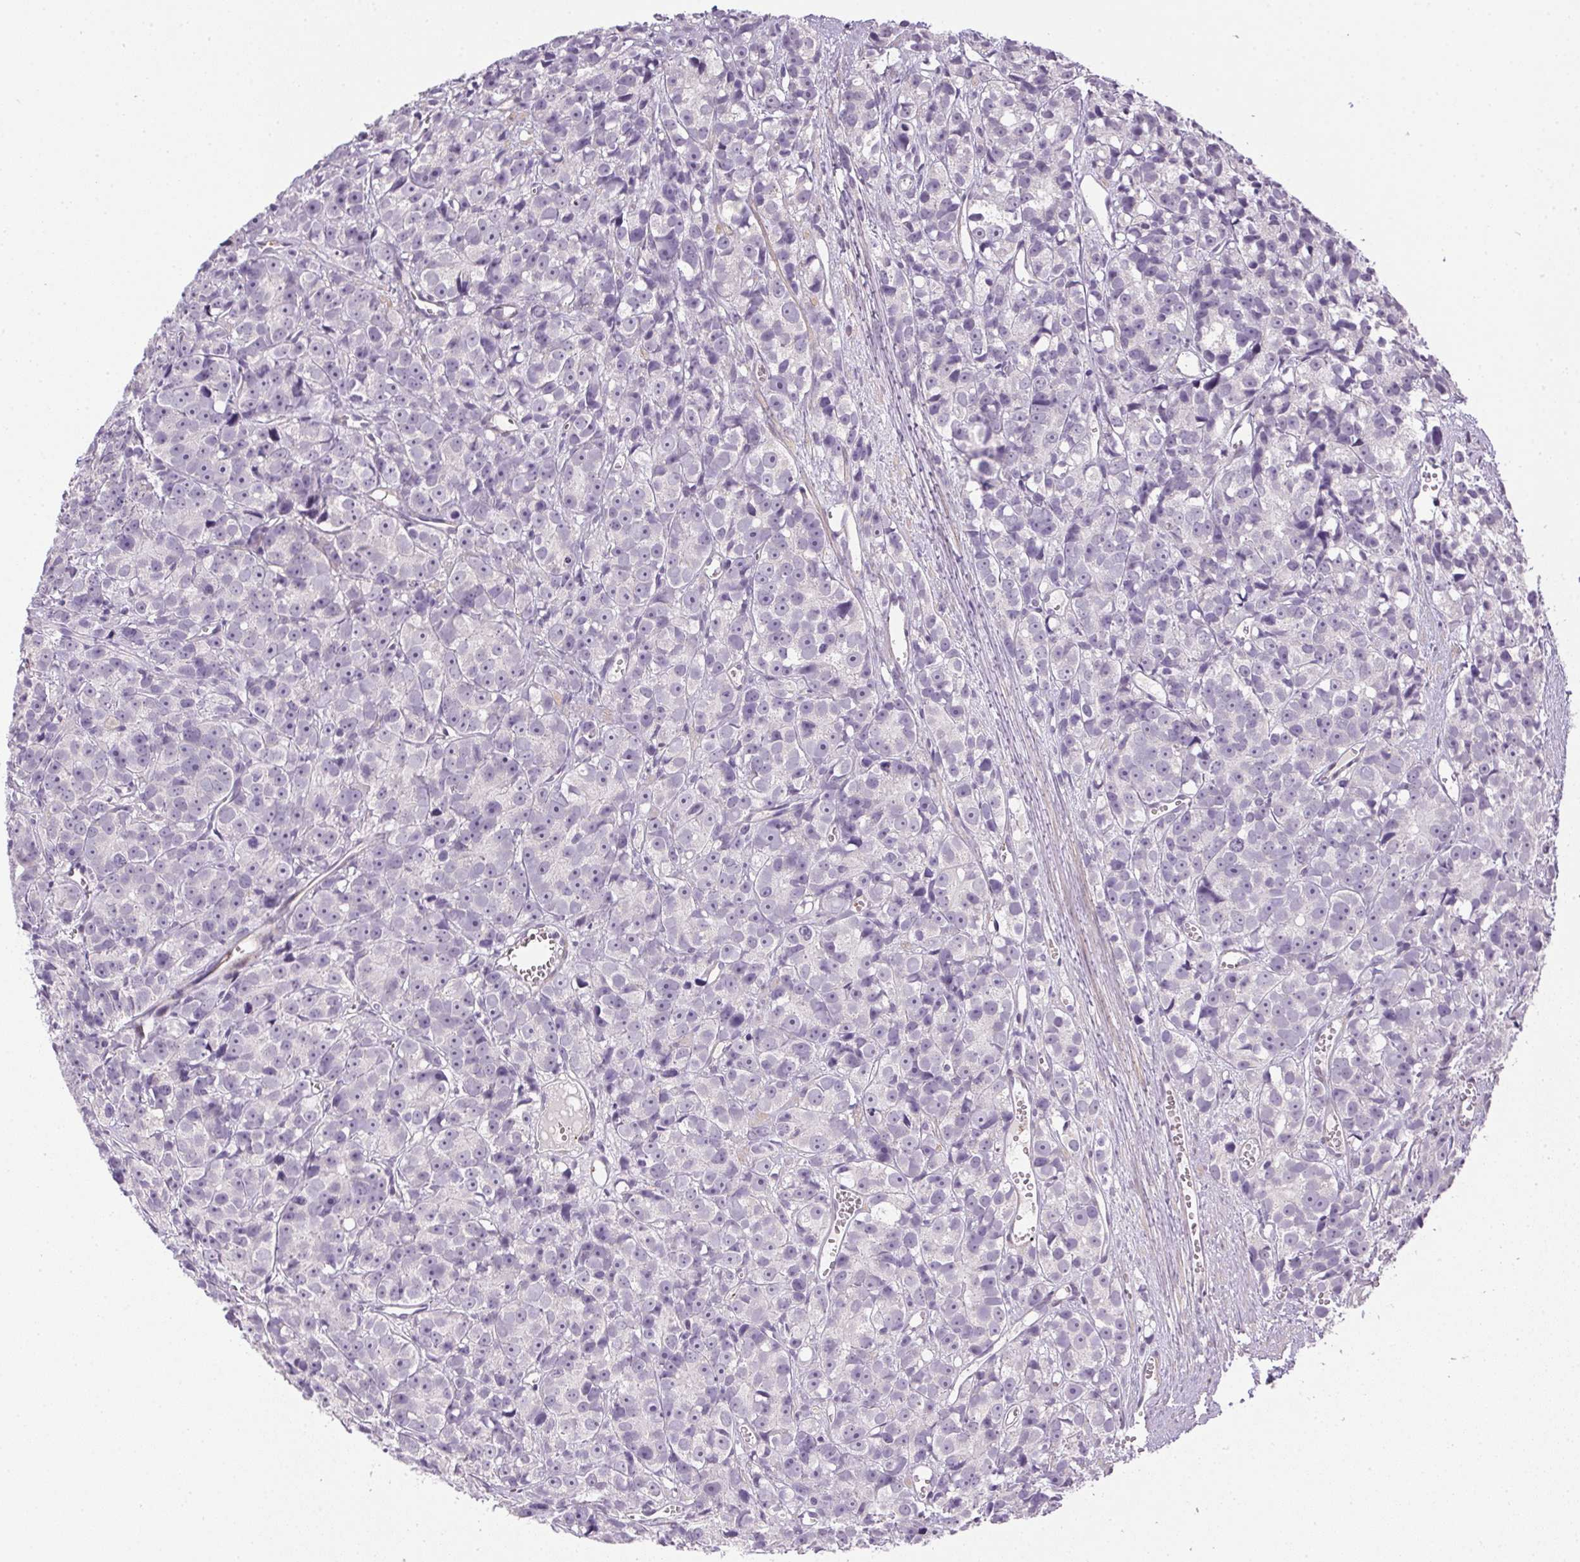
{"staining": {"intensity": "negative", "quantity": "none", "location": "none"}, "tissue": "prostate cancer", "cell_type": "Tumor cells", "image_type": "cancer", "snomed": [{"axis": "morphology", "description": "Adenocarcinoma, High grade"}, {"axis": "topography", "description": "Prostate"}], "caption": "An image of high-grade adenocarcinoma (prostate) stained for a protein exhibits no brown staining in tumor cells. (Stains: DAB (3,3'-diaminobenzidine) immunohistochemistry with hematoxylin counter stain, Microscopy: brightfield microscopy at high magnification).", "gene": "PRL", "patient": {"sex": "male", "age": 77}}